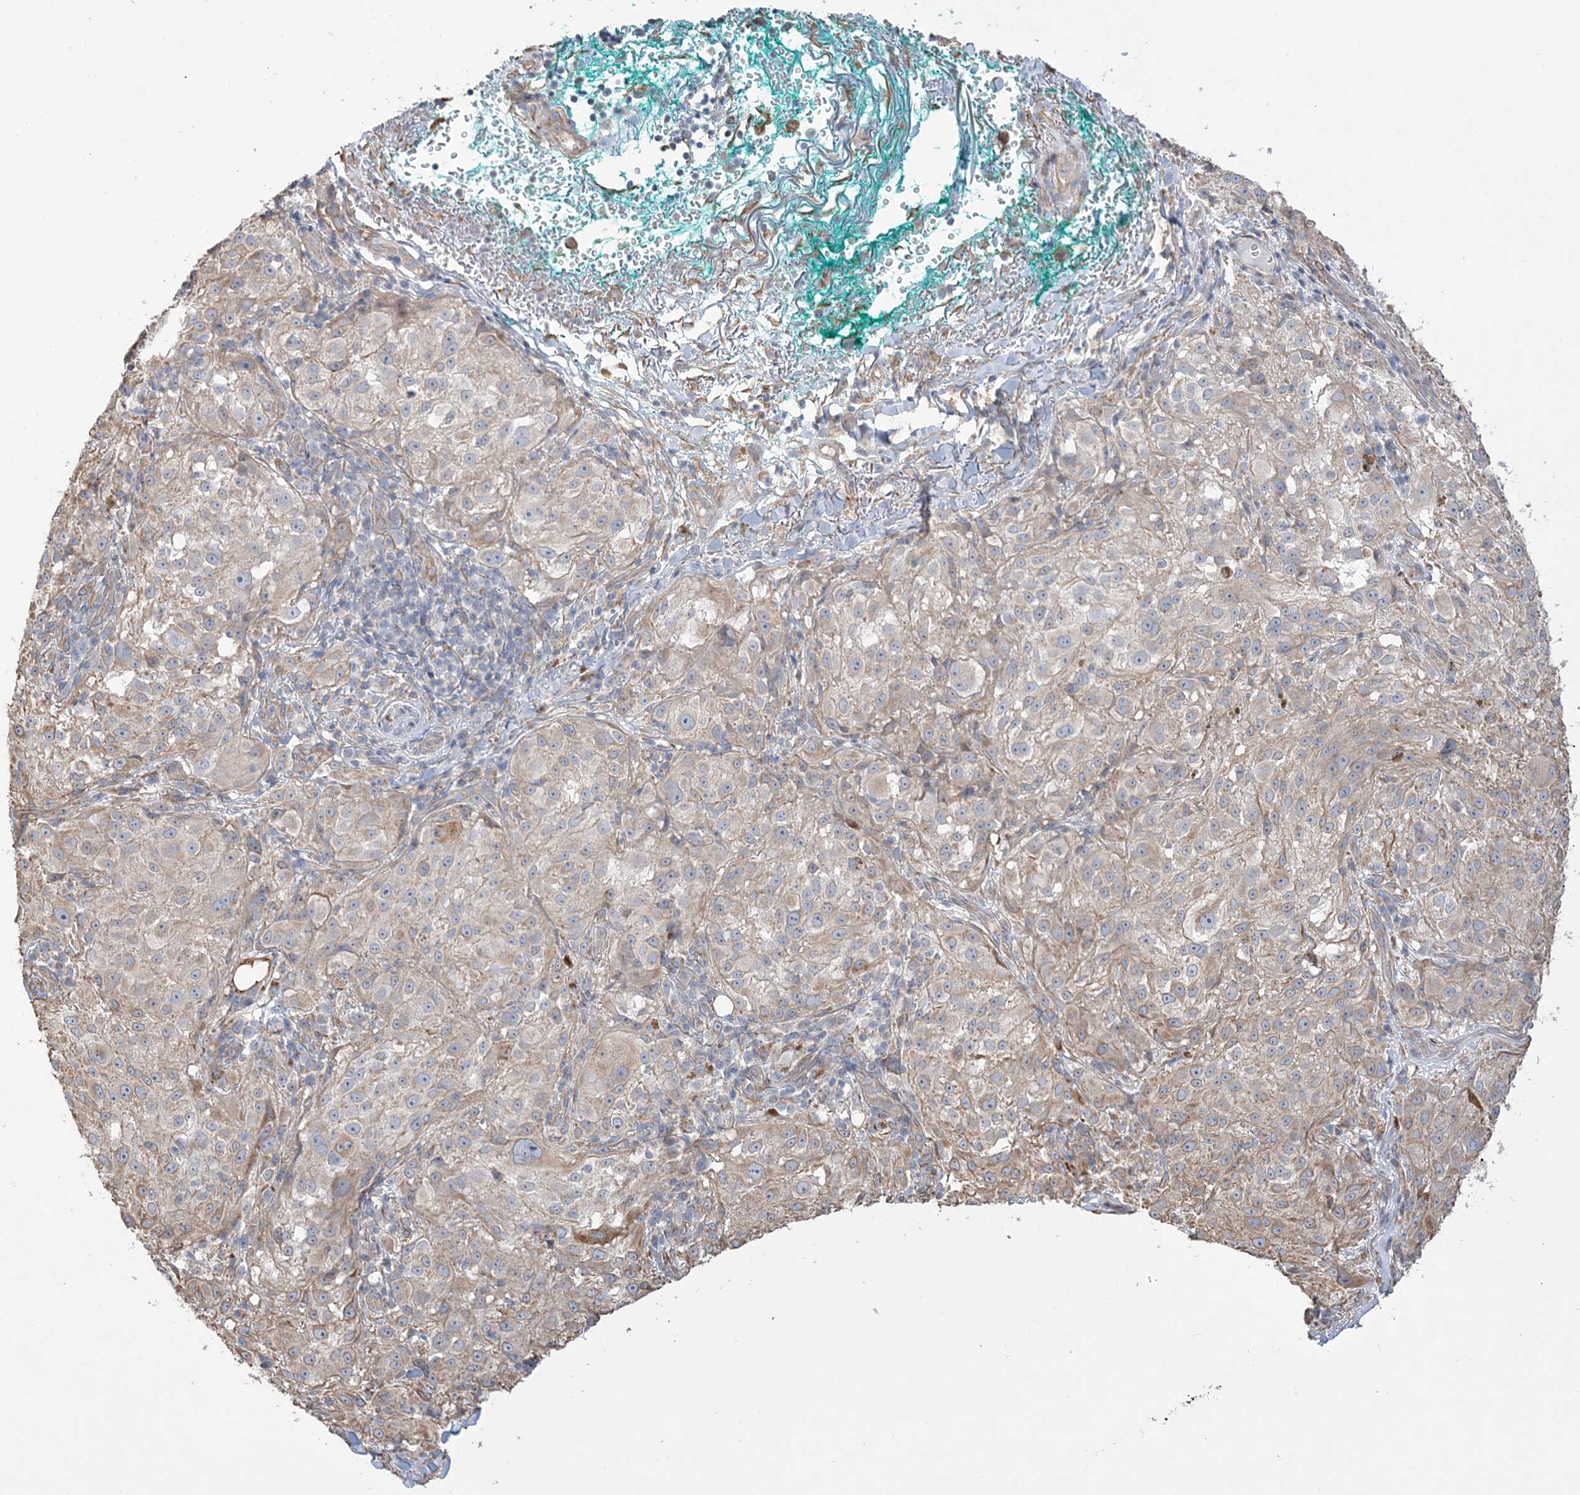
{"staining": {"intensity": "weak", "quantity": "25%-75%", "location": "cytoplasmic/membranous"}, "tissue": "melanoma", "cell_type": "Tumor cells", "image_type": "cancer", "snomed": [{"axis": "morphology", "description": "Necrosis, NOS"}, {"axis": "morphology", "description": "Malignant melanoma, NOS"}, {"axis": "topography", "description": "Skin"}], "caption": "An immunohistochemistry (IHC) histopathology image of neoplastic tissue is shown. Protein staining in brown labels weak cytoplasmic/membranous positivity in melanoma within tumor cells.", "gene": "ZNF821", "patient": {"sex": "female", "age": 87}}